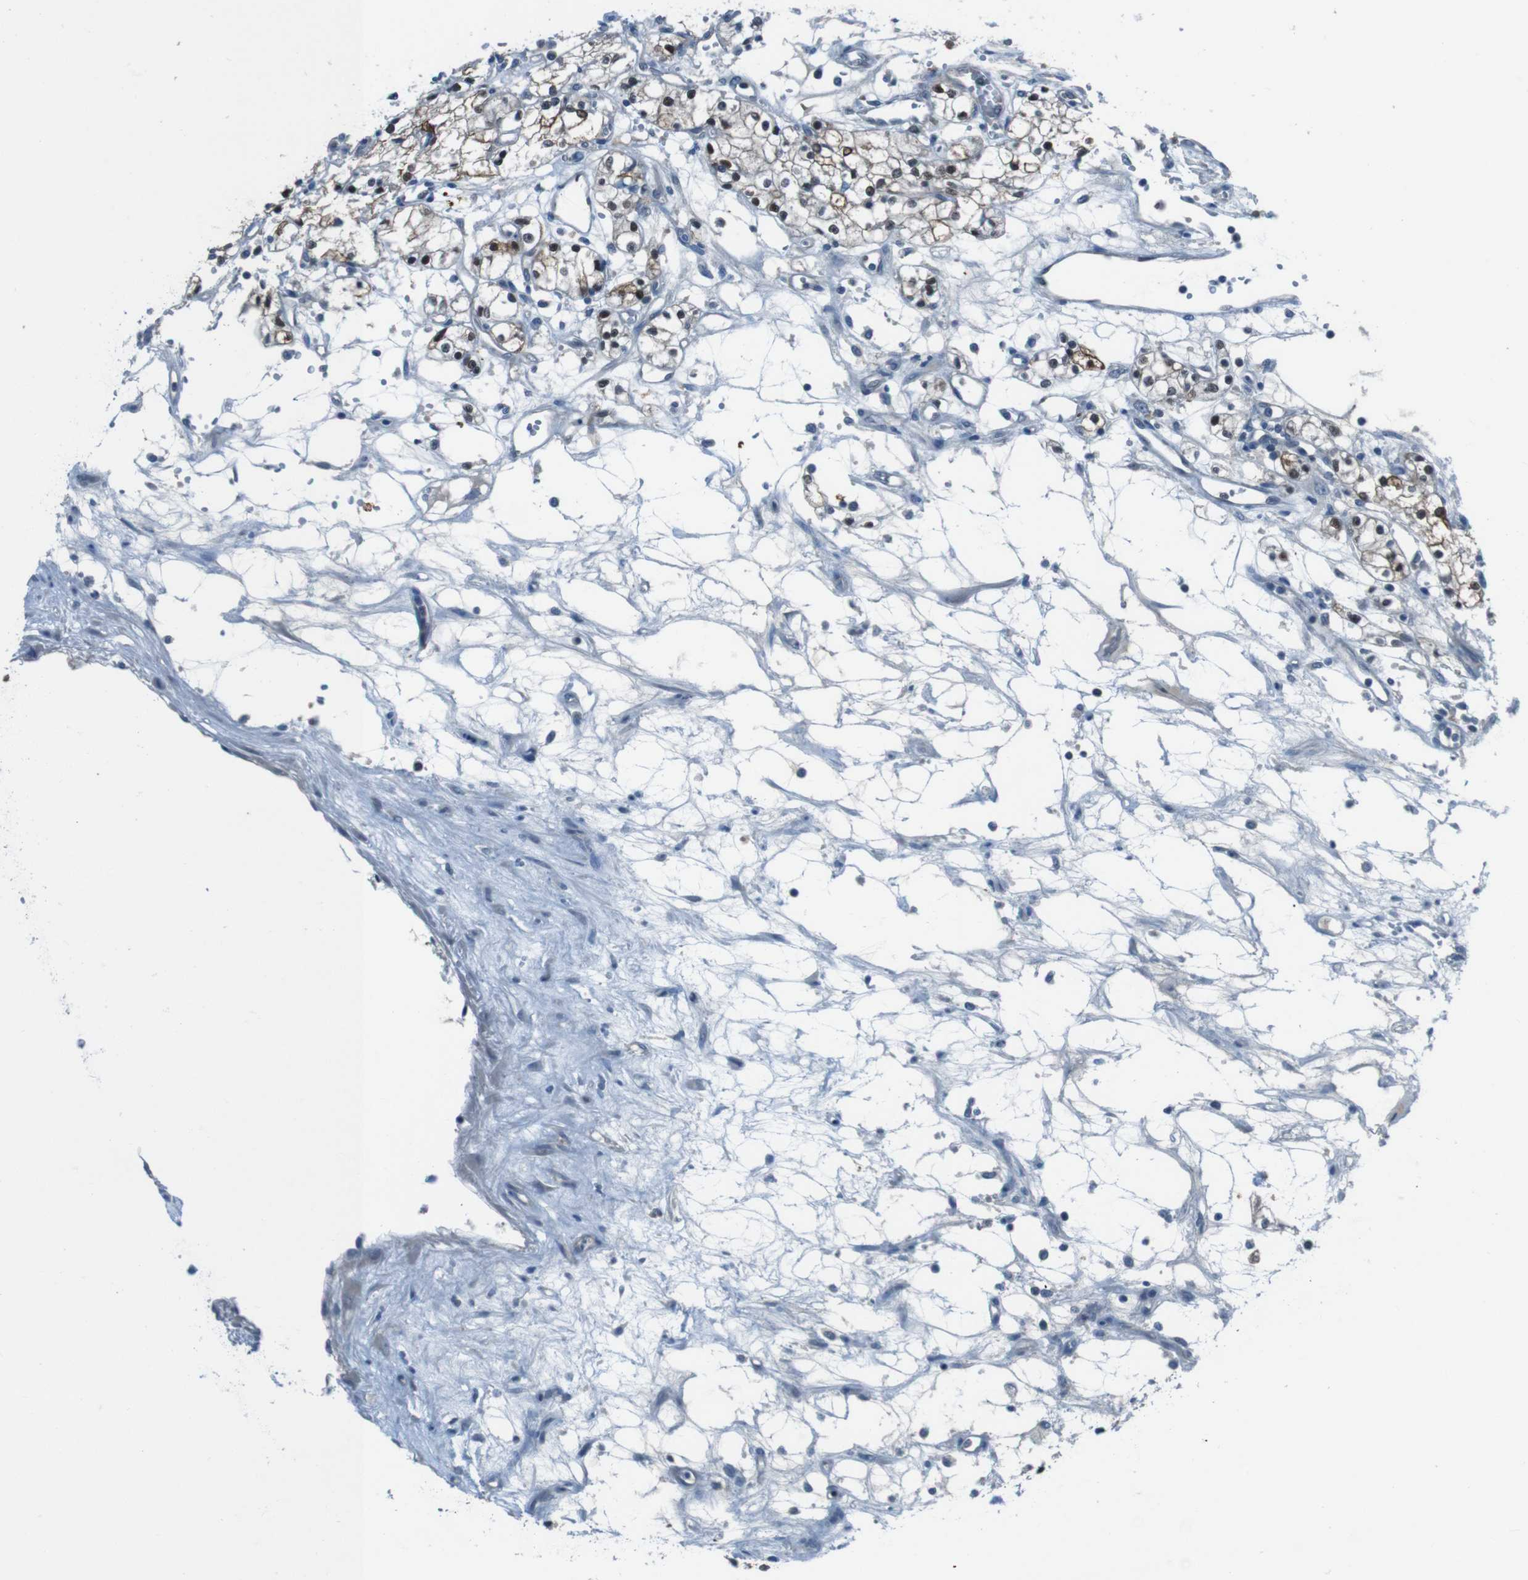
{"staining": {"intensity": "strong", "quantity": ">75%", "location": "cytoplasmic/membranous,nuclear"}, "tissue": "renal cancer", "cell_type": "Tumor cells", "image_type": "cancer", "snomed": [{"axis": "morphology", "description": "Normal tissue, NOS"}, {"axis": "morphology", "description": "Adenocarcinoma, NOS"}, {"axis": "topography", "description": "Kidney"}], "caption": "A high amount of strong cytoplasmic/membranous and nuclear staining is seen in approximately >75% of tumor cells in renal cancer tissue.", "gene": "NANOS2", "patient": {"sex": "male", "age": 59}}